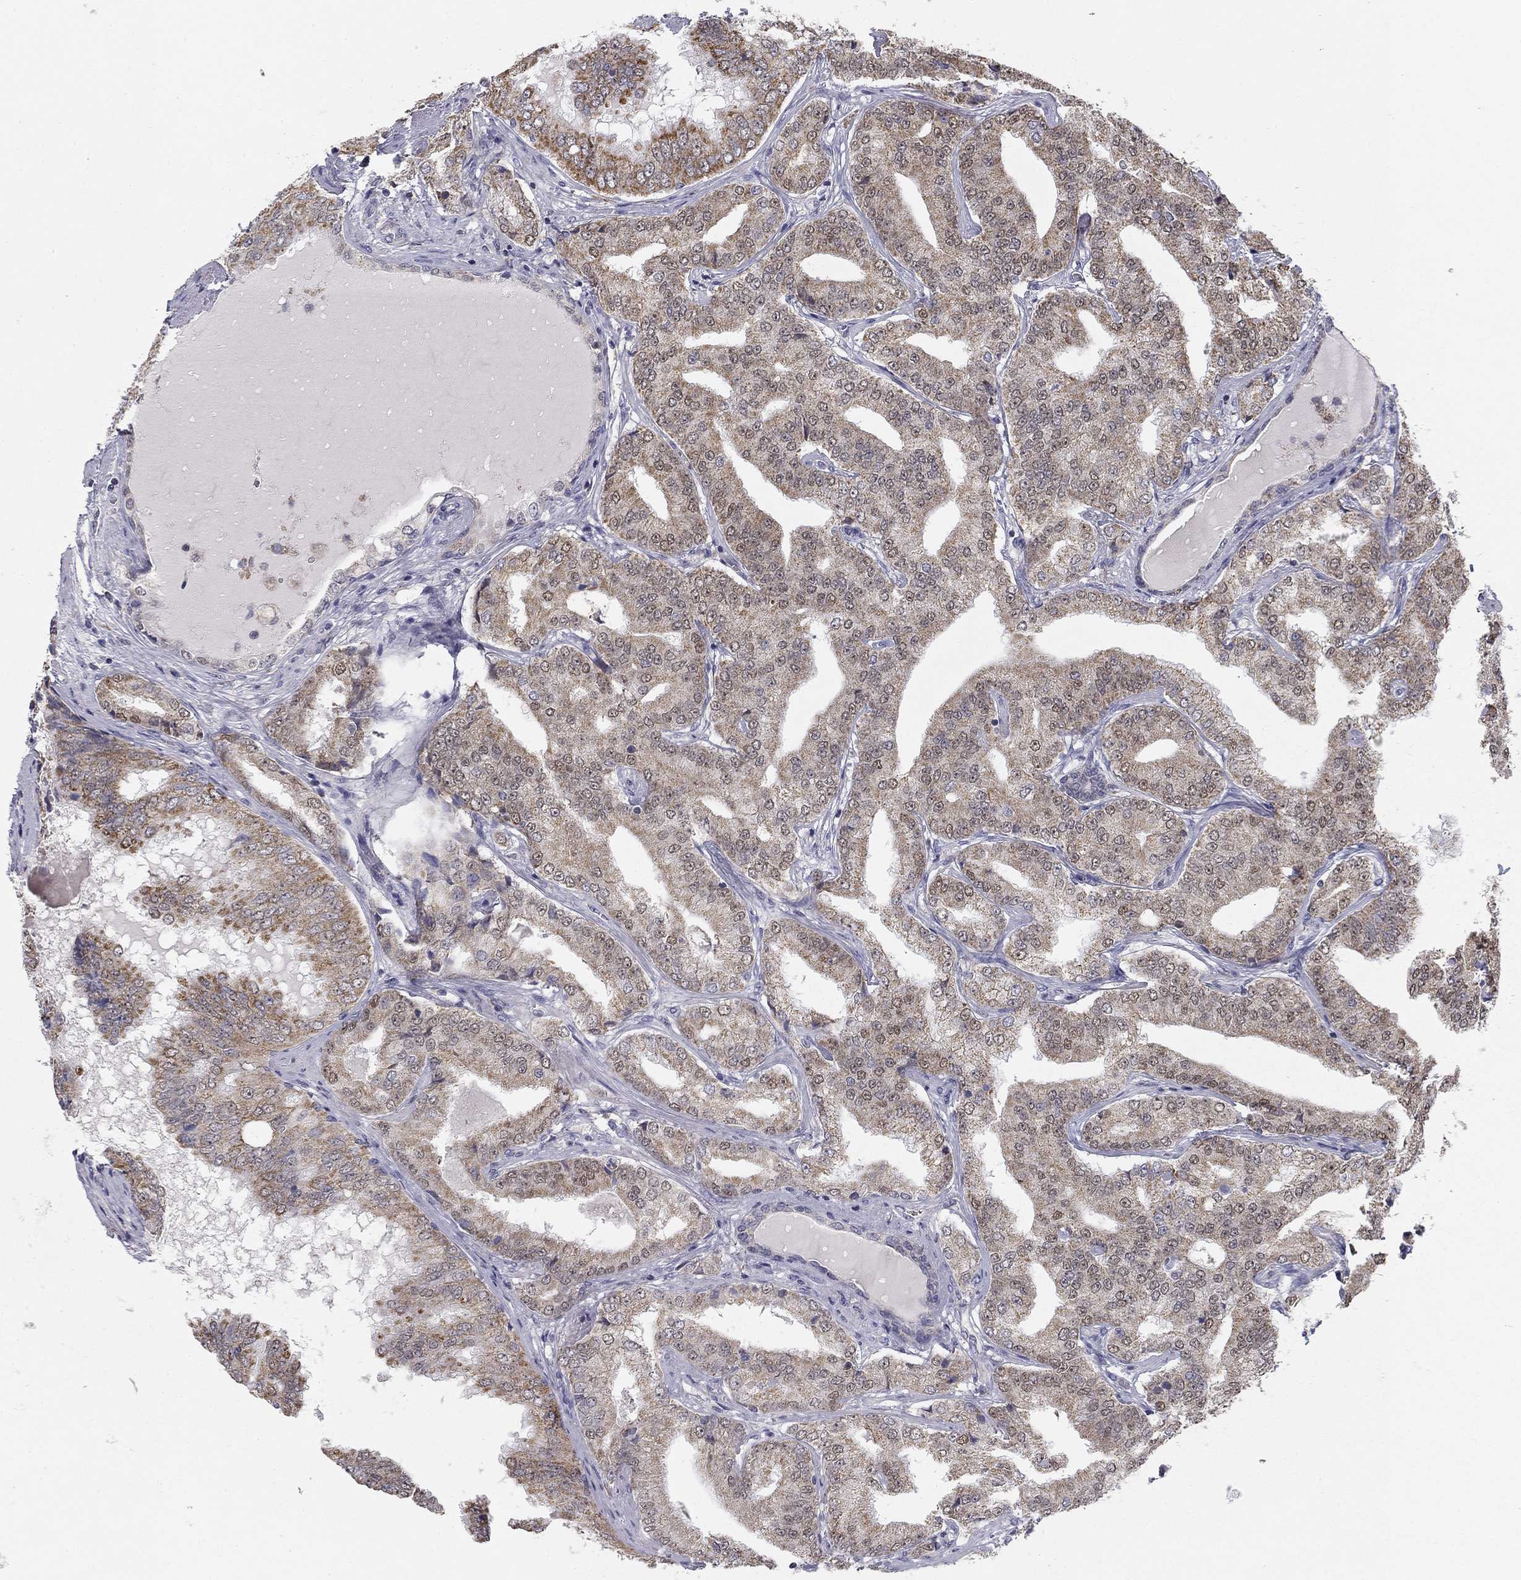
{"staining": {"intensity": "weak", "quantity": "25%-75%", "location": "cytoplasmic/membranous,nuclear"}, "tissue": "prostate cancer", "cell_type": "Tumor cells", "image_type": "cancer", "snomed": [{"axis": "morphology", "description": "Adenocarcinoma, NOS"}, {"axis": "topography", "description": "Prostate"}], "caption": "An image of prostate adenocarcinoma stained for a protein displays weak cytoplasmic/membranous and nuclear brown staining in tumor cells.", "gene": "SLC2A9", "patient": {"sex": "male", "age": 65}}